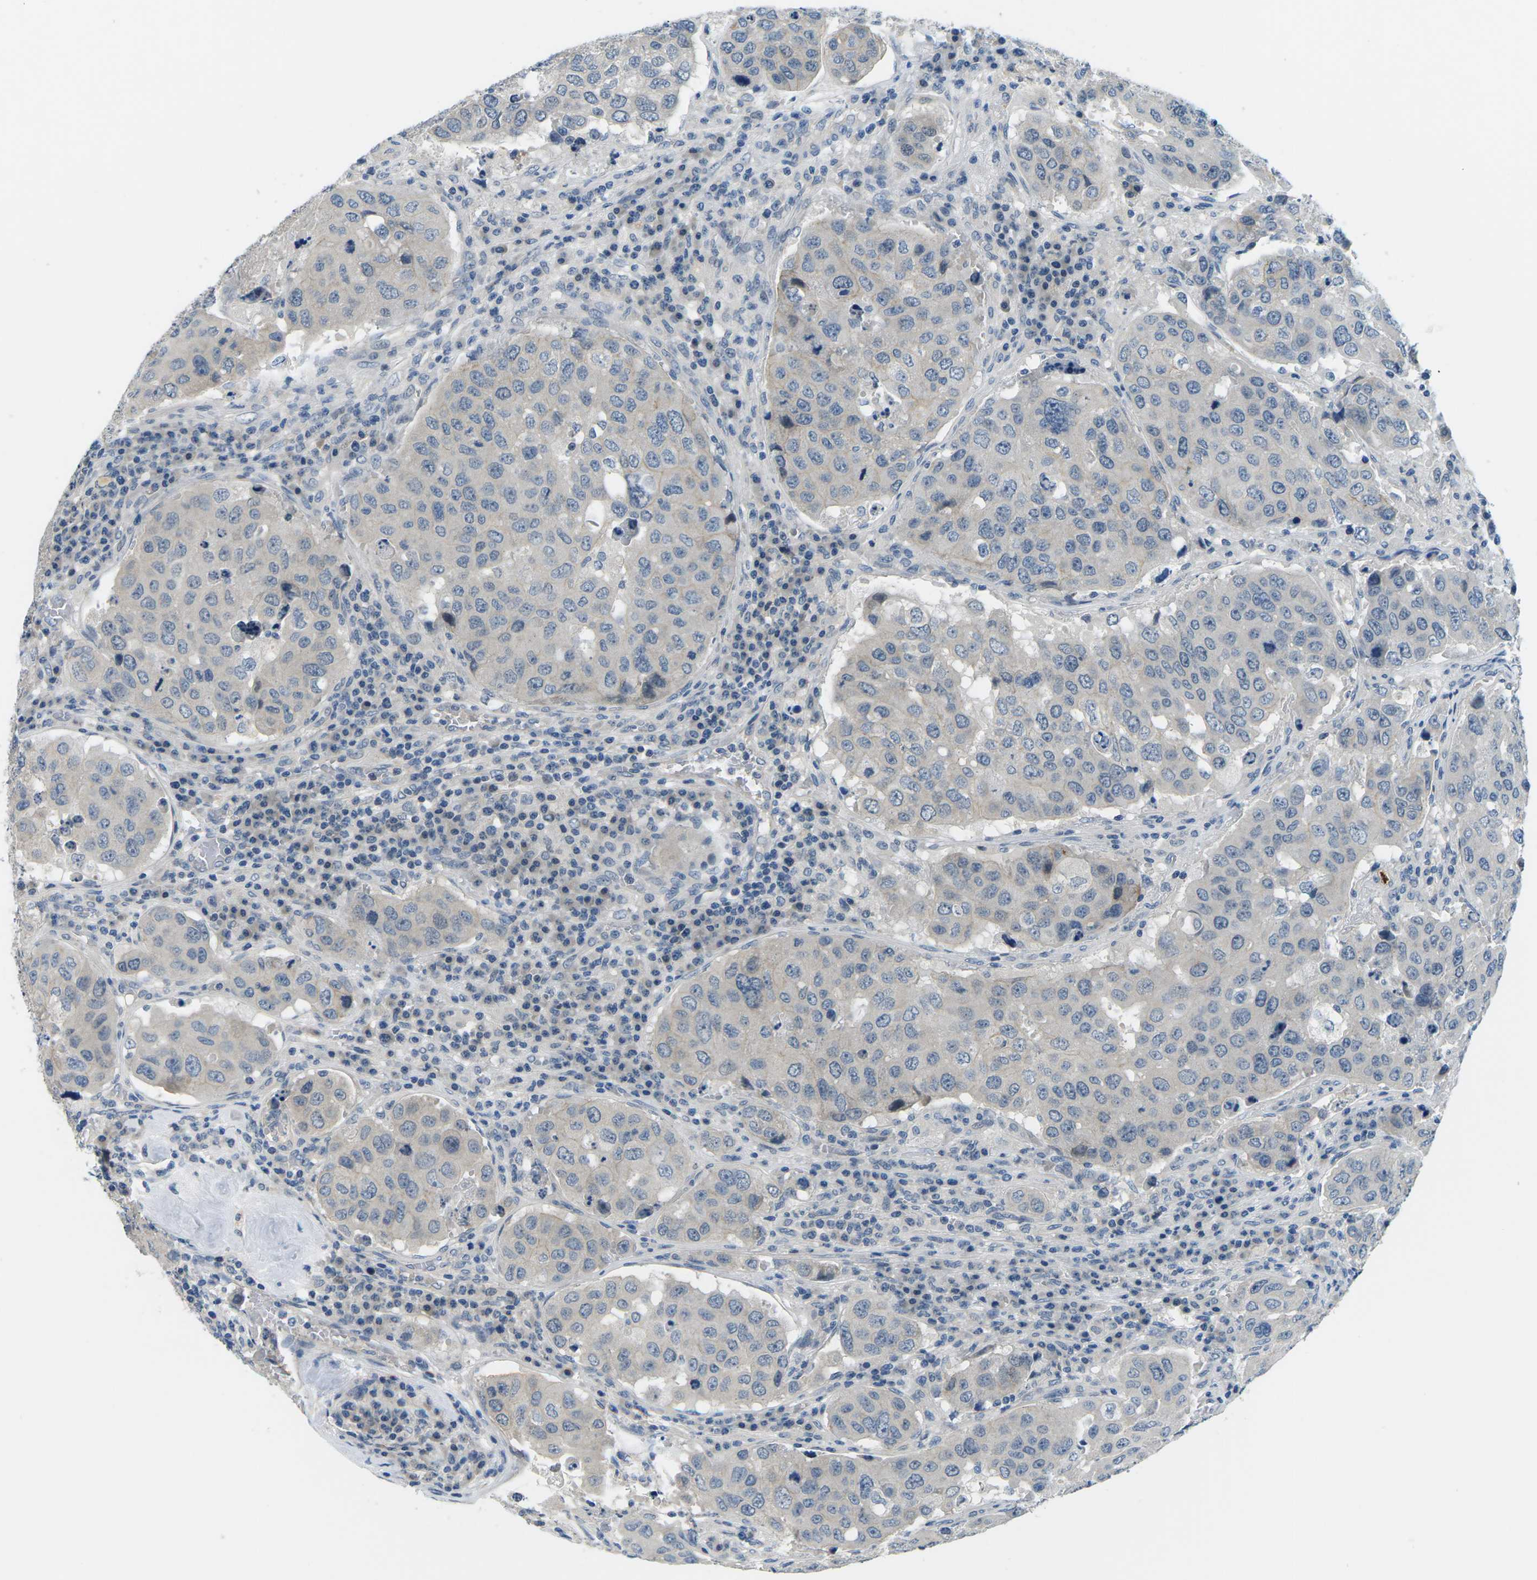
{"staining": {"intensity": "negative", "quantity": "none", "location": "none"}, "tissue": "urothelial cancer", "cell_type": "Tumor cells", "image_type": "cancer", "snomed": [{"axis": "morphology", "description": "Urothelial carcinoma, High grade"}, {"axis": "topography", "description": "Lymph node"}, {"axis": "topography", "description": "Urinary bladder"}], "caption": "High power microscopy histopathology image of an immunohistochemistry (IHC) image of urothelial carcinoma (high-grade), revealing no significant staining in tumor cells.", "gene": "CTNND1", "patient": {"sex": "male", "age": 51}}